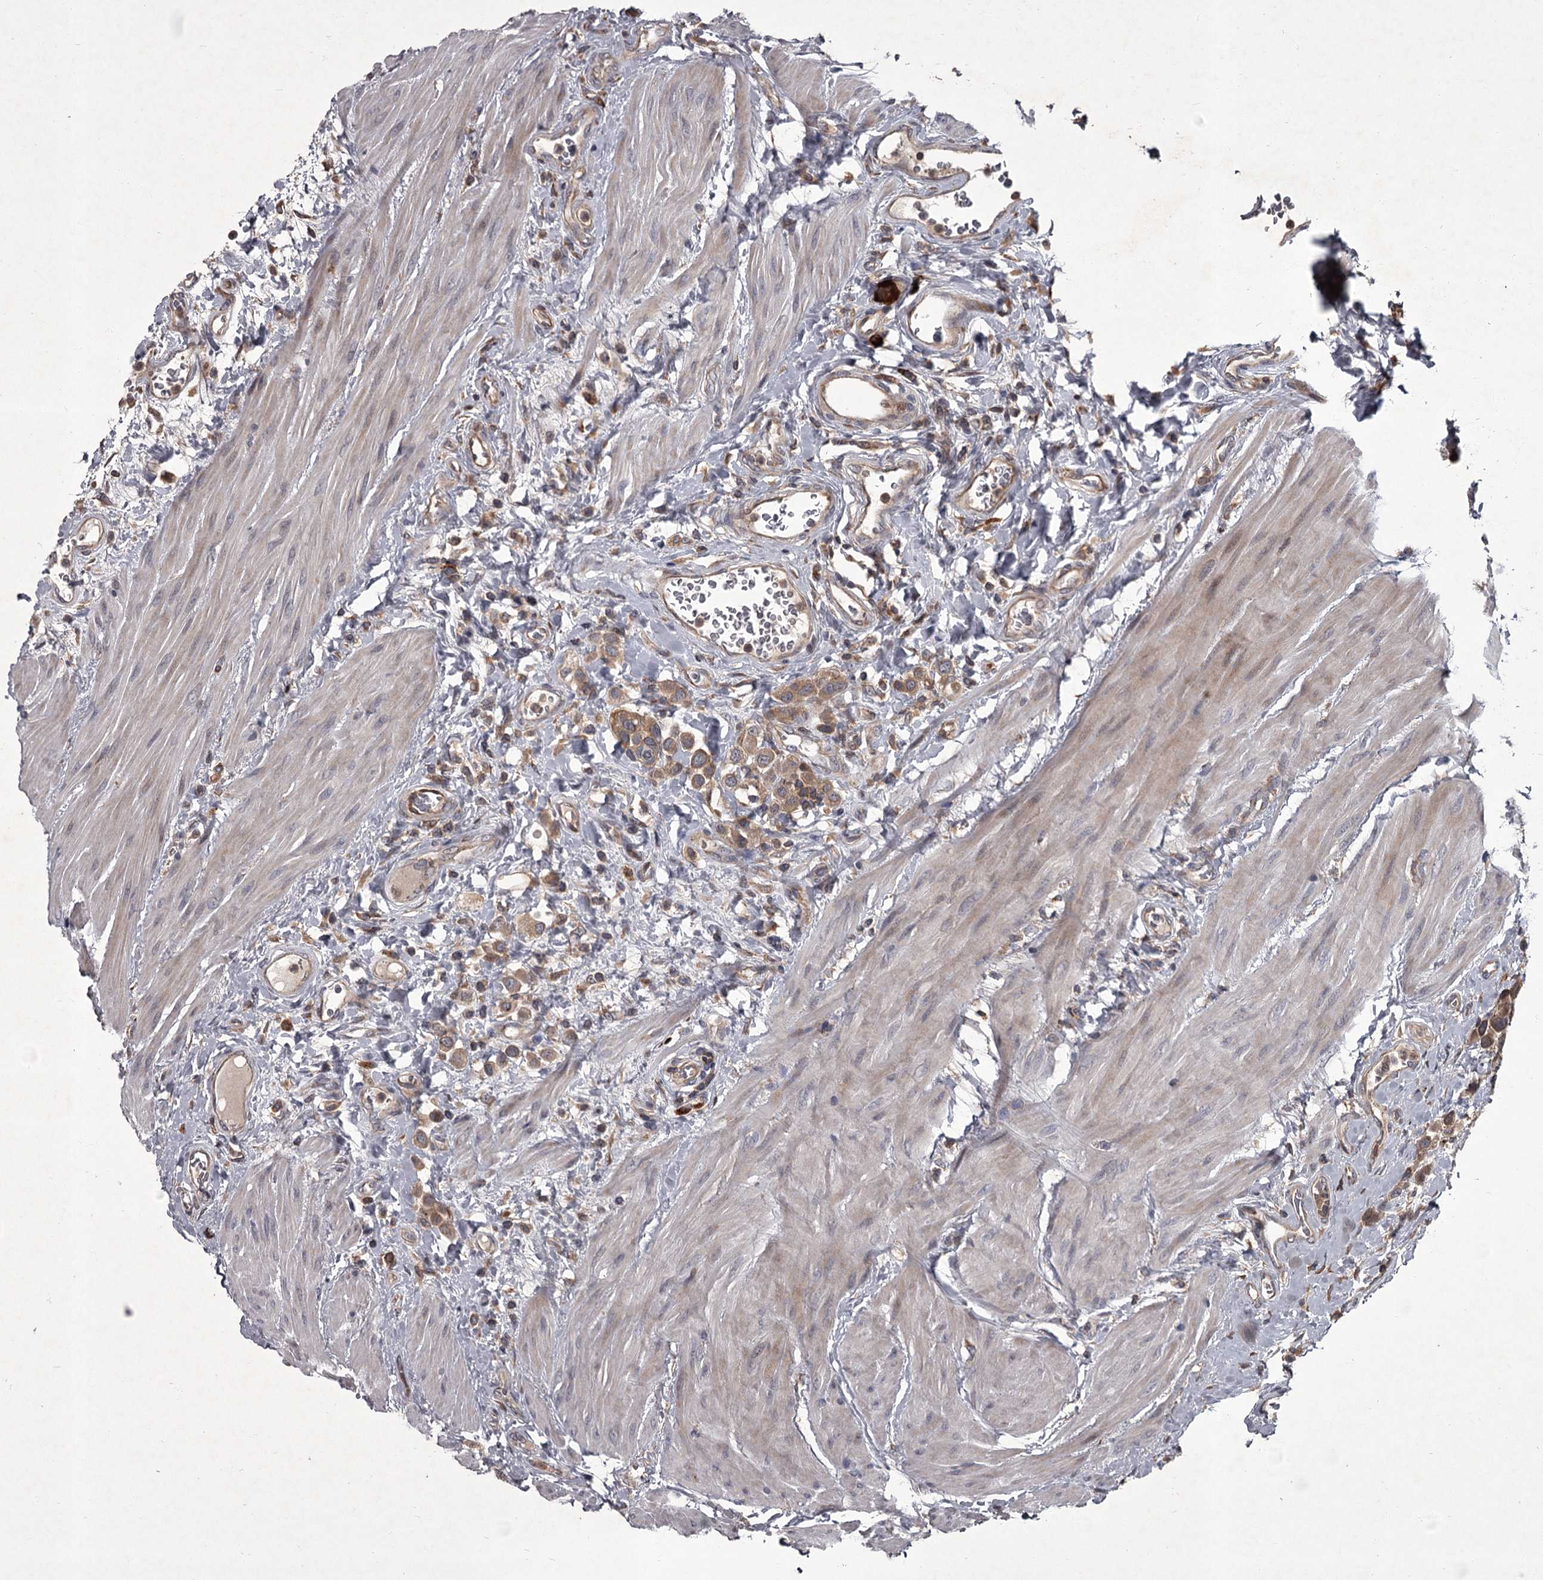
{"staining": {"intensity": "moderate", "quantity": ">75%", "location": "cytoplasmic/membranous"}, "tissue": "urothelial cancer", "cell_type": "Tumor cells", "image_type": "cancer", "snomed": [{"axis": "morphology", "description": "Urothelial carcinoma, High grade"}, {"axis": "topography", "description": "Urinary bladder"}], "caption": "Protein staining shows moderate cytoplasmic/membranous positivity in about >75% of tumor cells in high-grade urothelial carcinoma.", "gene": "UNC93B1", "patient": {"sex": "male", "age": 50}}